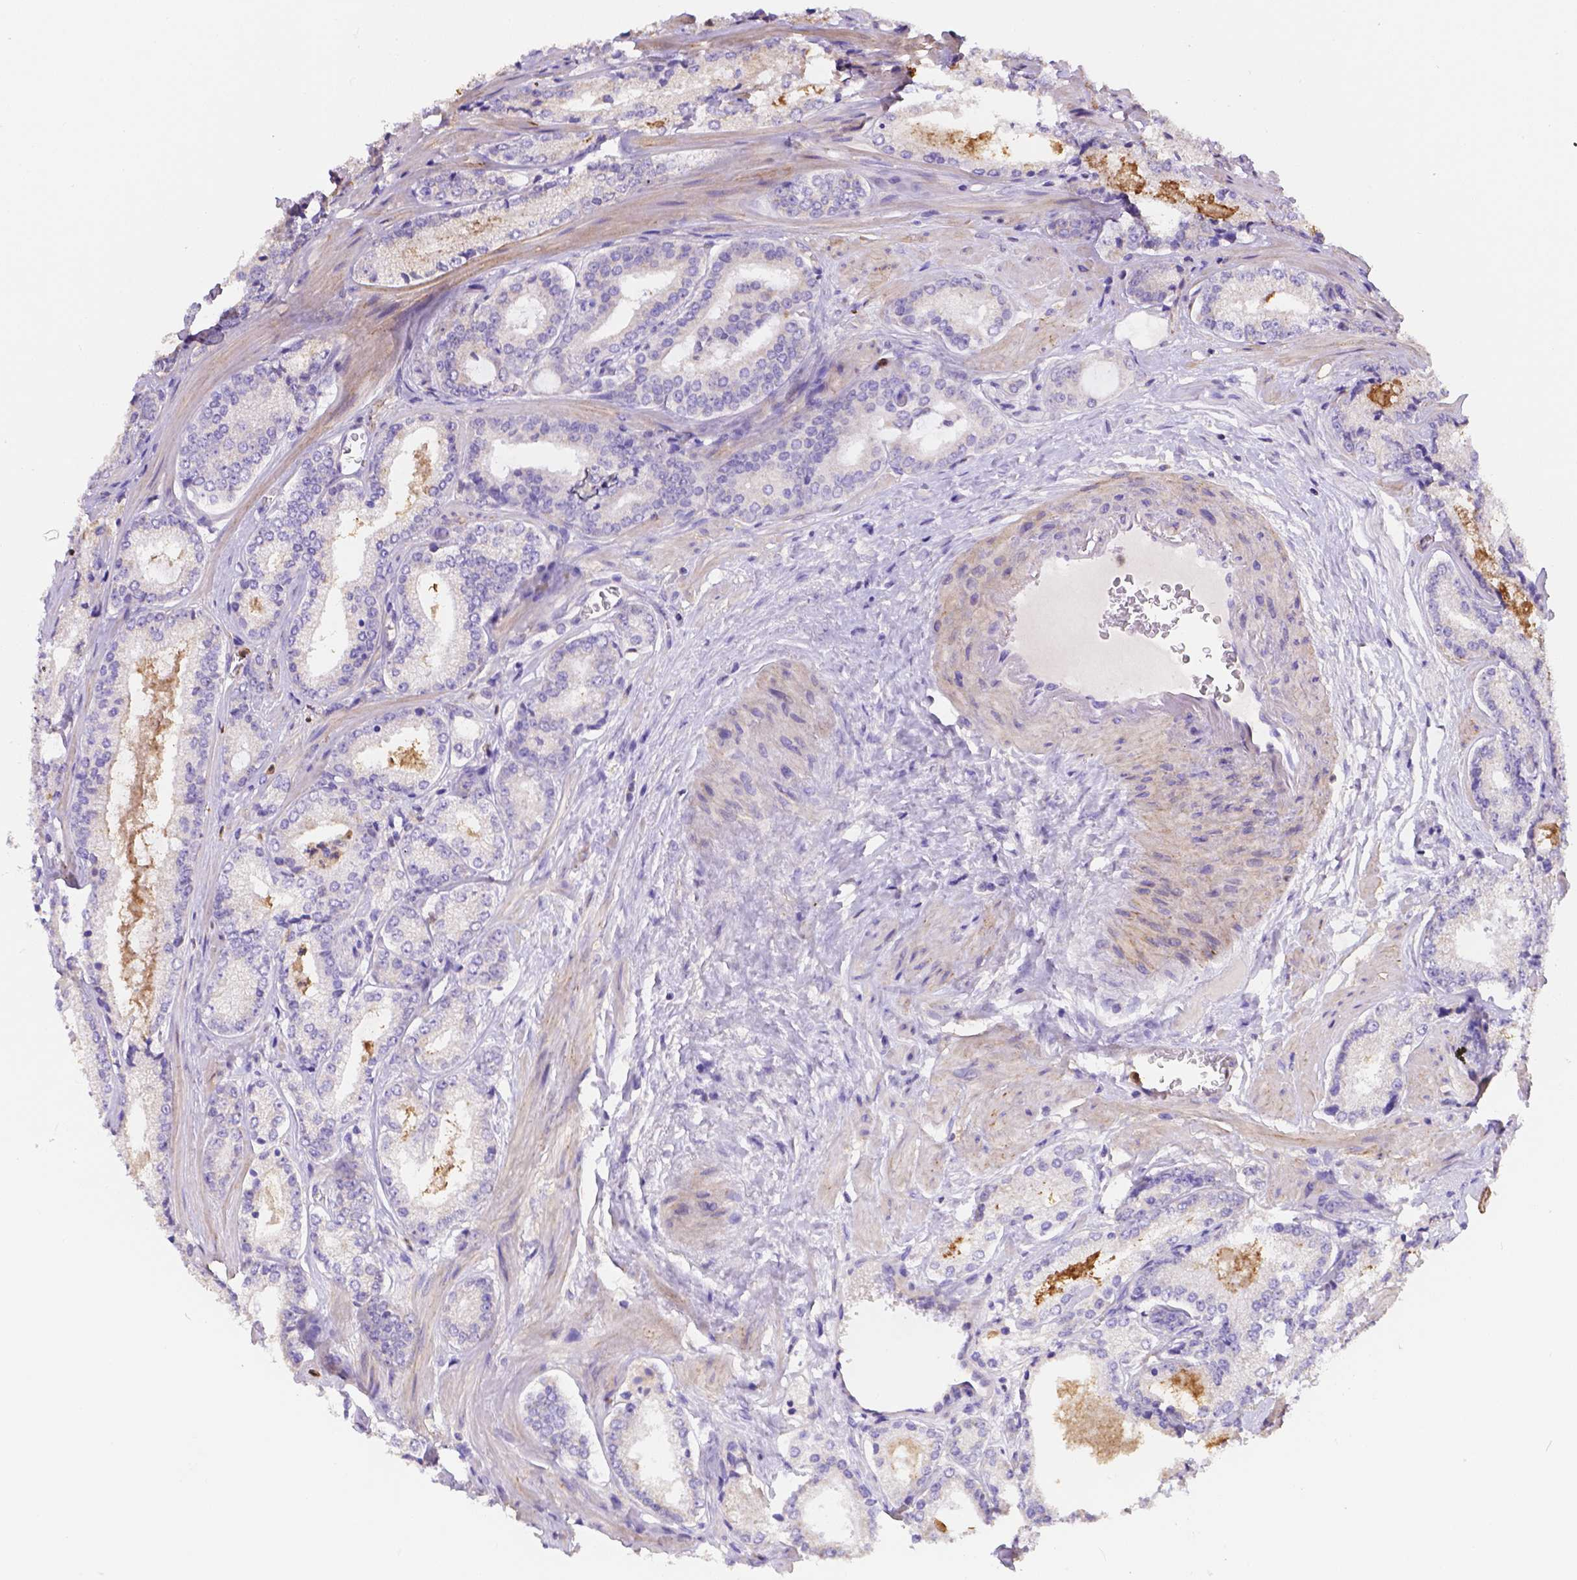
{"staining": {"intensity": "negative", "quantity": "none", "location": "none"}, "tissue": "prostate cancer", "cell_type": "Tumor cells", "image_type": "cancer", "snomed": [{"axis": "morphology", "description": "Adenocarcinoma, Low grade"}, {"axis": "topography", "description": "Prostate"}], "caption": "High magnification brightfield microscopy of prostate cancer stained with DAB (brown) and counterstained with hematoxylin (blue): tumor cells show no significant staining.", "gene": "NXPE2", "patient": {"sex": "male", "age": 56}}